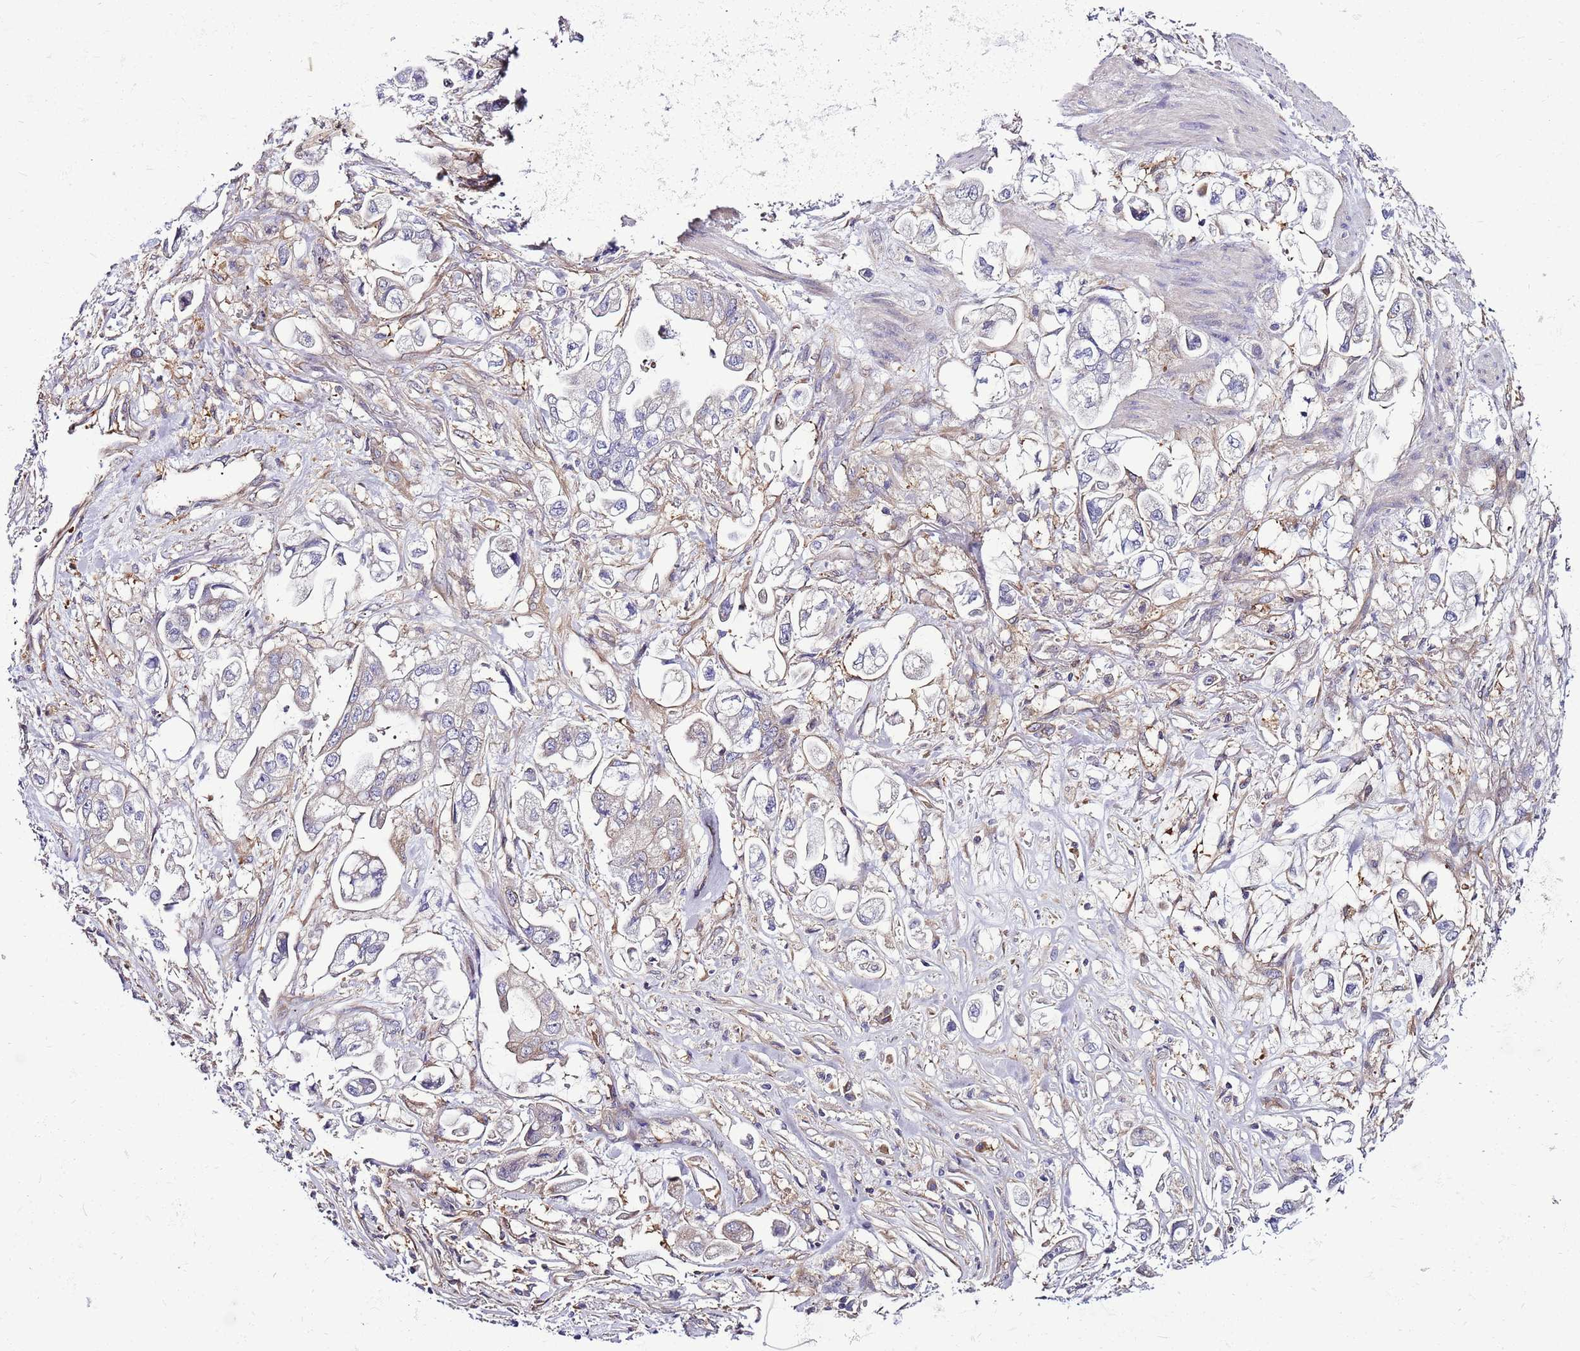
{"staining": {"intensity": "negative", "quantity": "none", "location": "none"}, "tissue": "stomach cancer", "cell_type": "Tumor cells", "image_type": "cancer", "snomed": [{"axis": "morphology", "description": "Adenocarcinoma, NOS"}, {"axis": "topography", "description": "Stomach"}], "caption": "Tumor cells are negative for protein expression in human stomach cancer (adenocarcinoma).", "gene": "ATXN2L", "patient": {"sex": "male", "age": 62}}